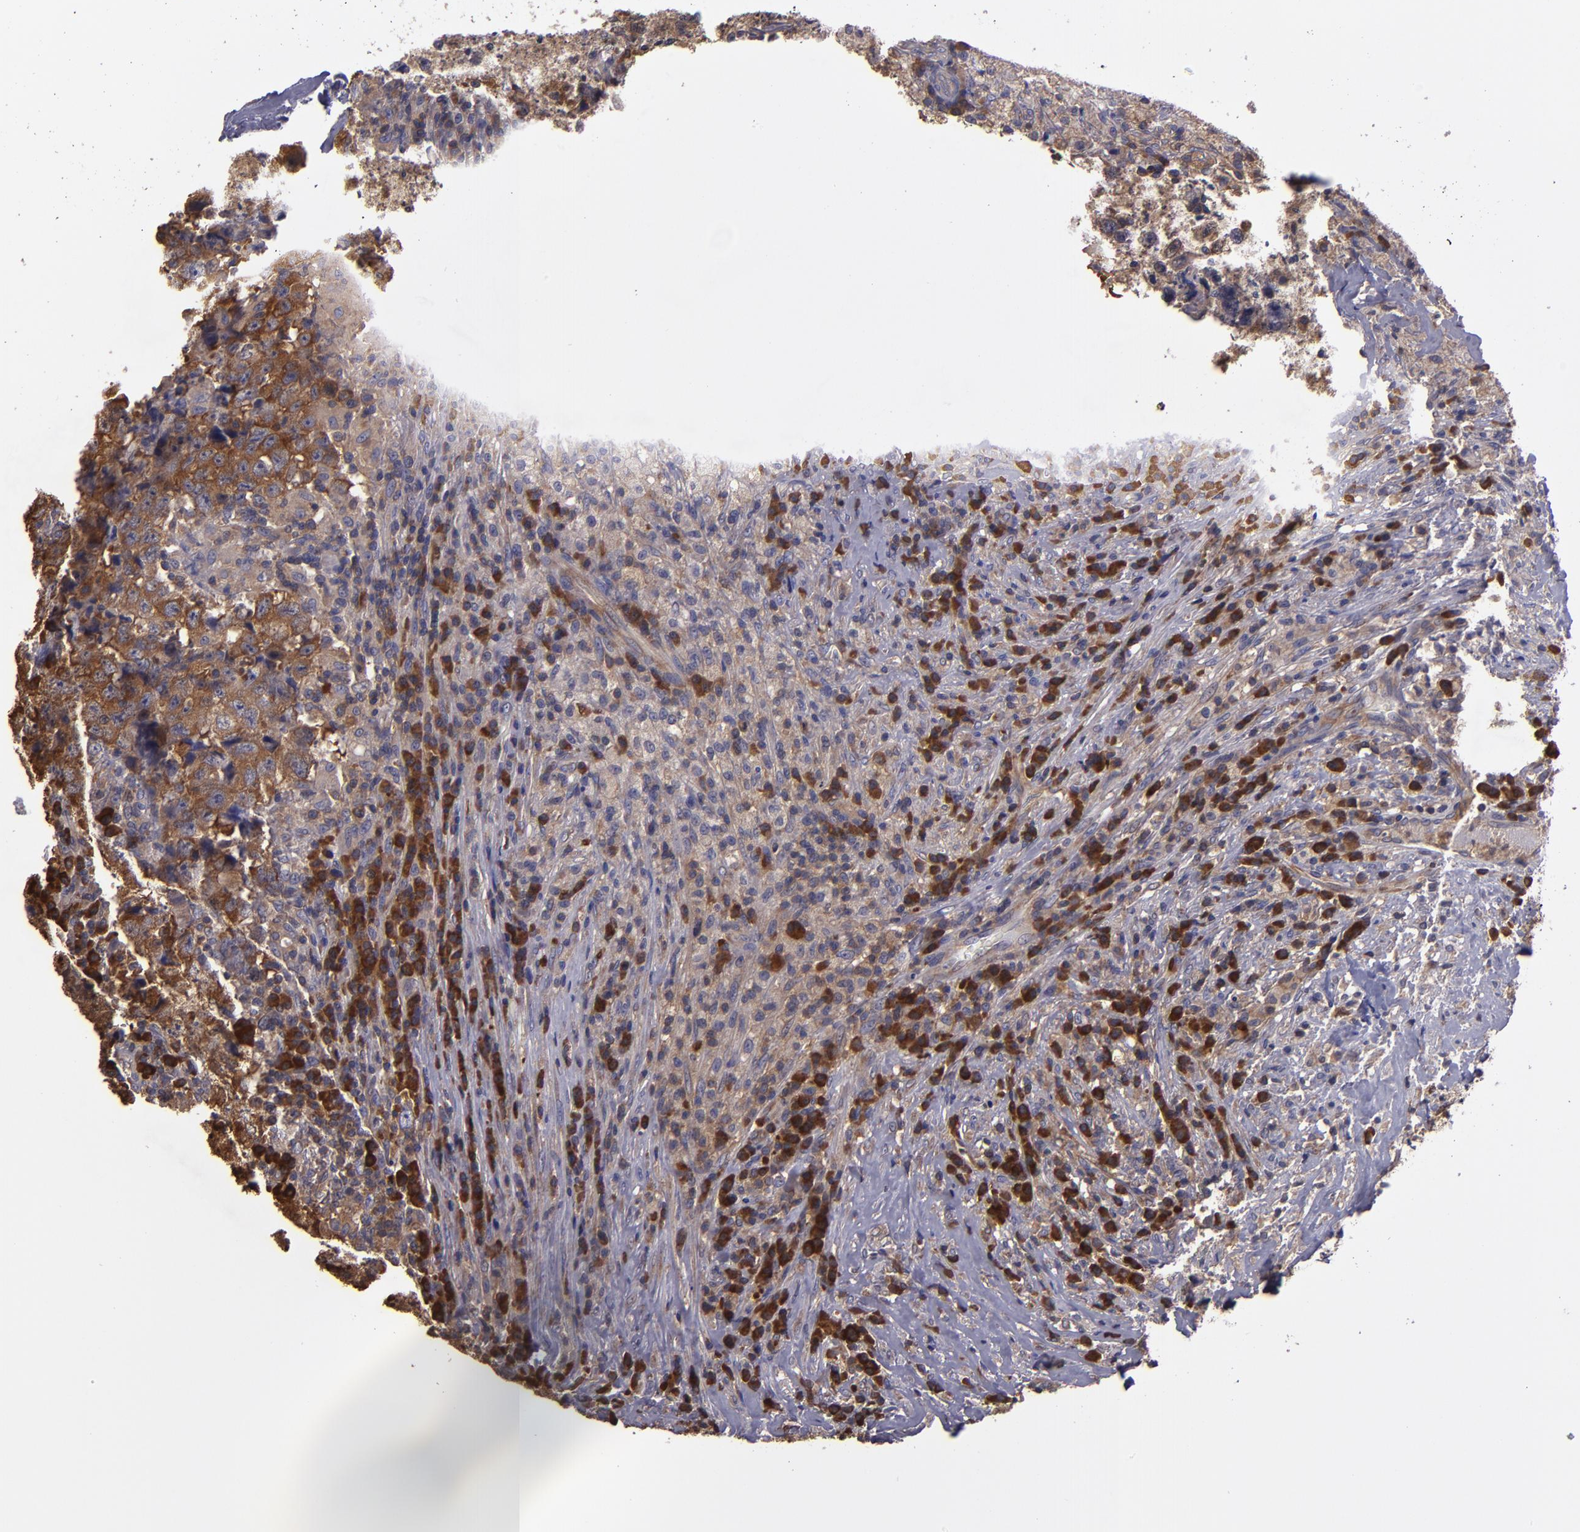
{"staining": {"intensity": "strong", "quantity": ">75%", "location": "cytoplasmic/membranous"}, "tissue": "testis cancer", "cell_type": "Tumor cells", "image_type": "cancer", "snomed": [{"axis": "morphology", "description": "Necrosis, NOS"}, {"axis": "morphology", "description": "Carcinoma, Embryonal, NOS"}, {"axis": "topography", "description": "Testis"}], "caption": "Immunohistochemical staining of human embryonal carcinoma (testis) shows high levels of strong cytoplasmic/membranous protein staining in approximately >75% of tumor cells. Ihc stains the protein of interest in brown and the nuclei are stained blue.", "gene": "CARS1", "patient": {"sex": "male", "age": 19}}